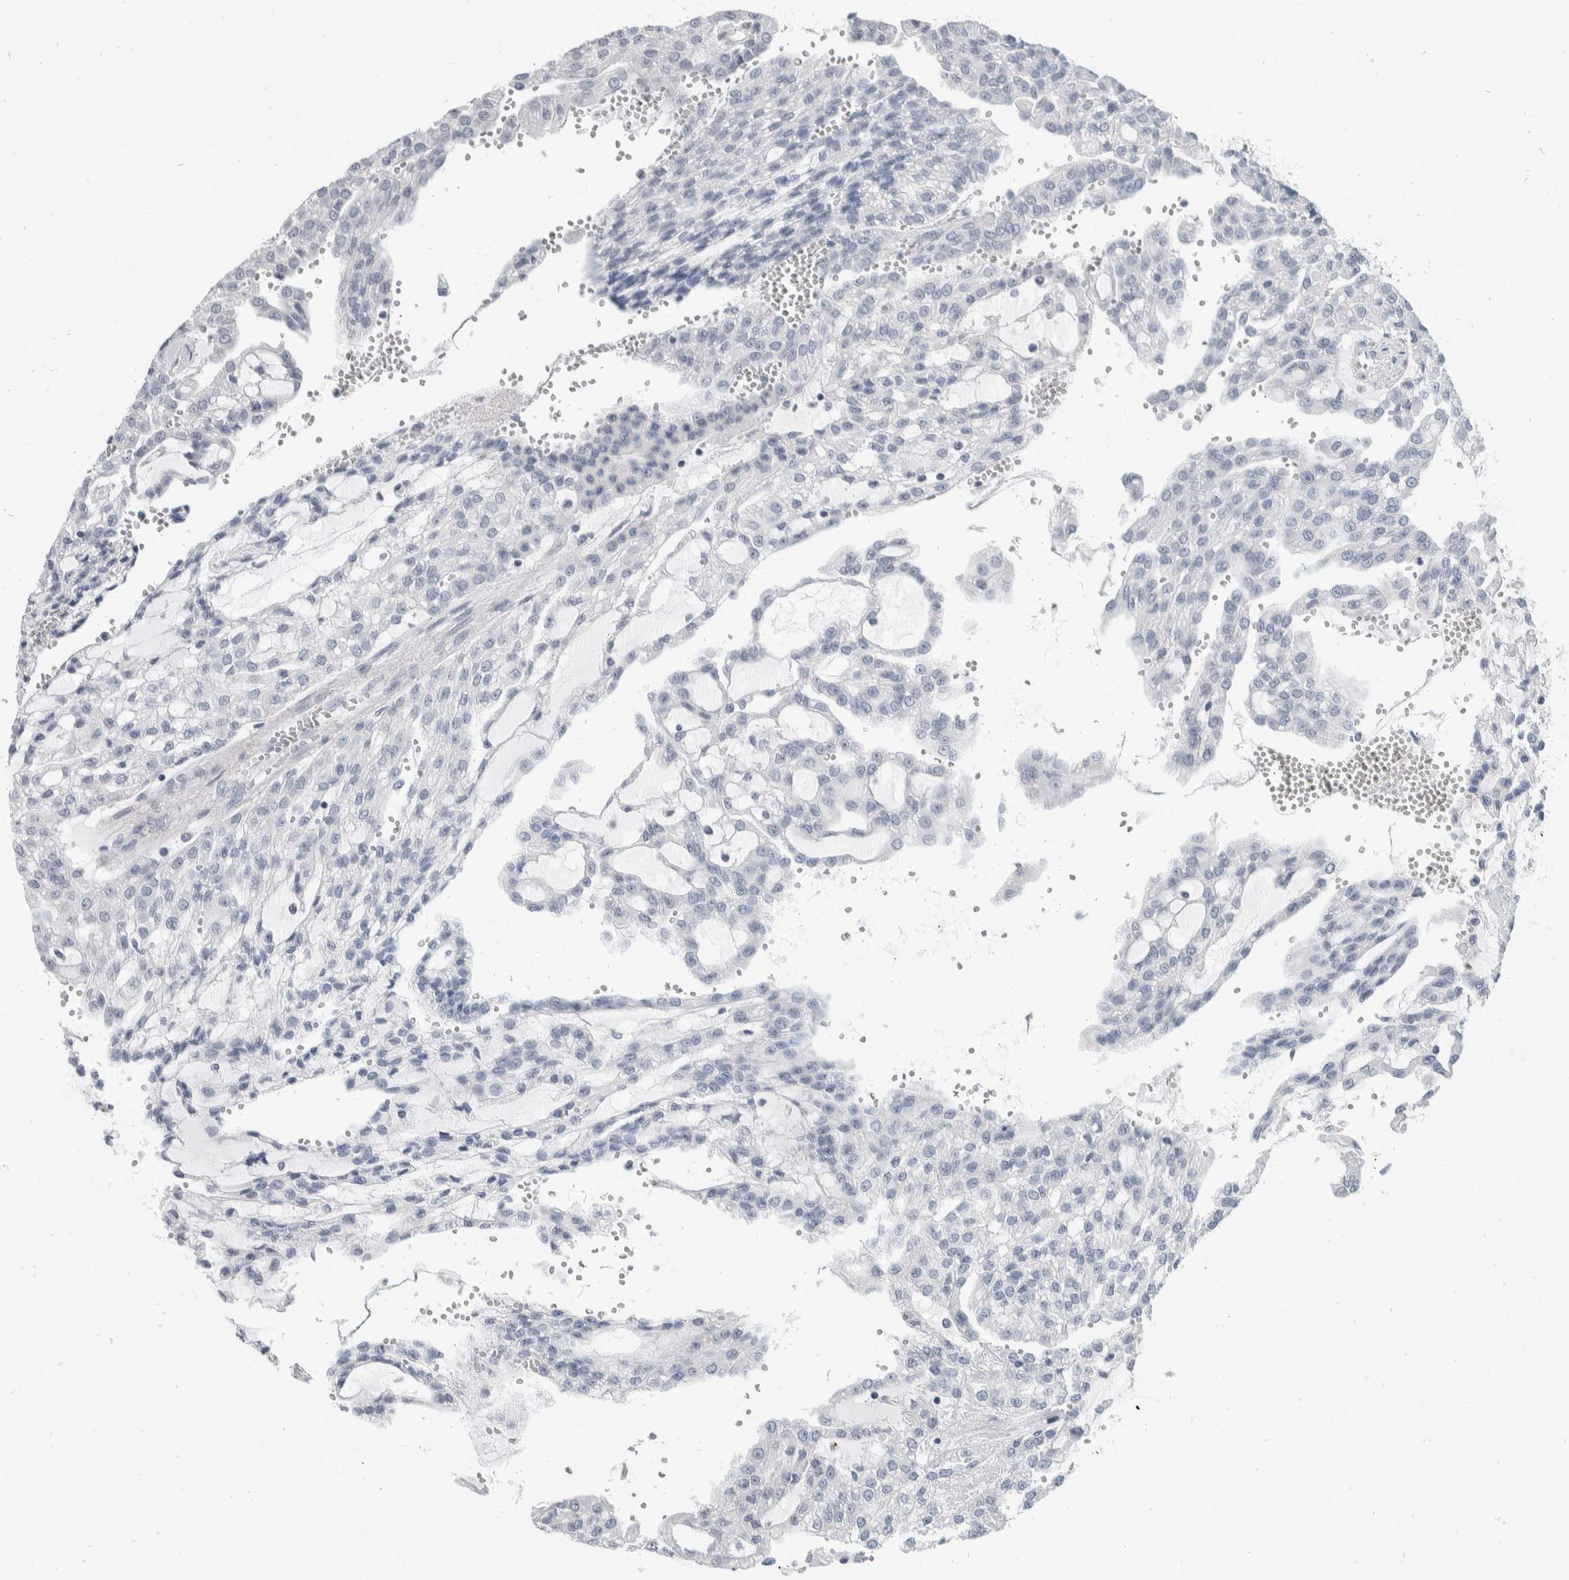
{"staining": {"intensity": "negative", "quantity": "none", "location": "none"}, "tissue": "renal cancer", "cell_type": "Tumor cells", "image_type": "cancer", "snomed": [{"axis": "morphology", "description": "Adenocarcinoma, NOS"}, {"axis": "topography", "description": "Kidney"}], "caption": "Photomicrograph shows no protein positivity in tumor cells of adenocarcinoma (renal) tissue.", "gene": "CATSPERD", "patient": {"sex": "male", "age": 63}}